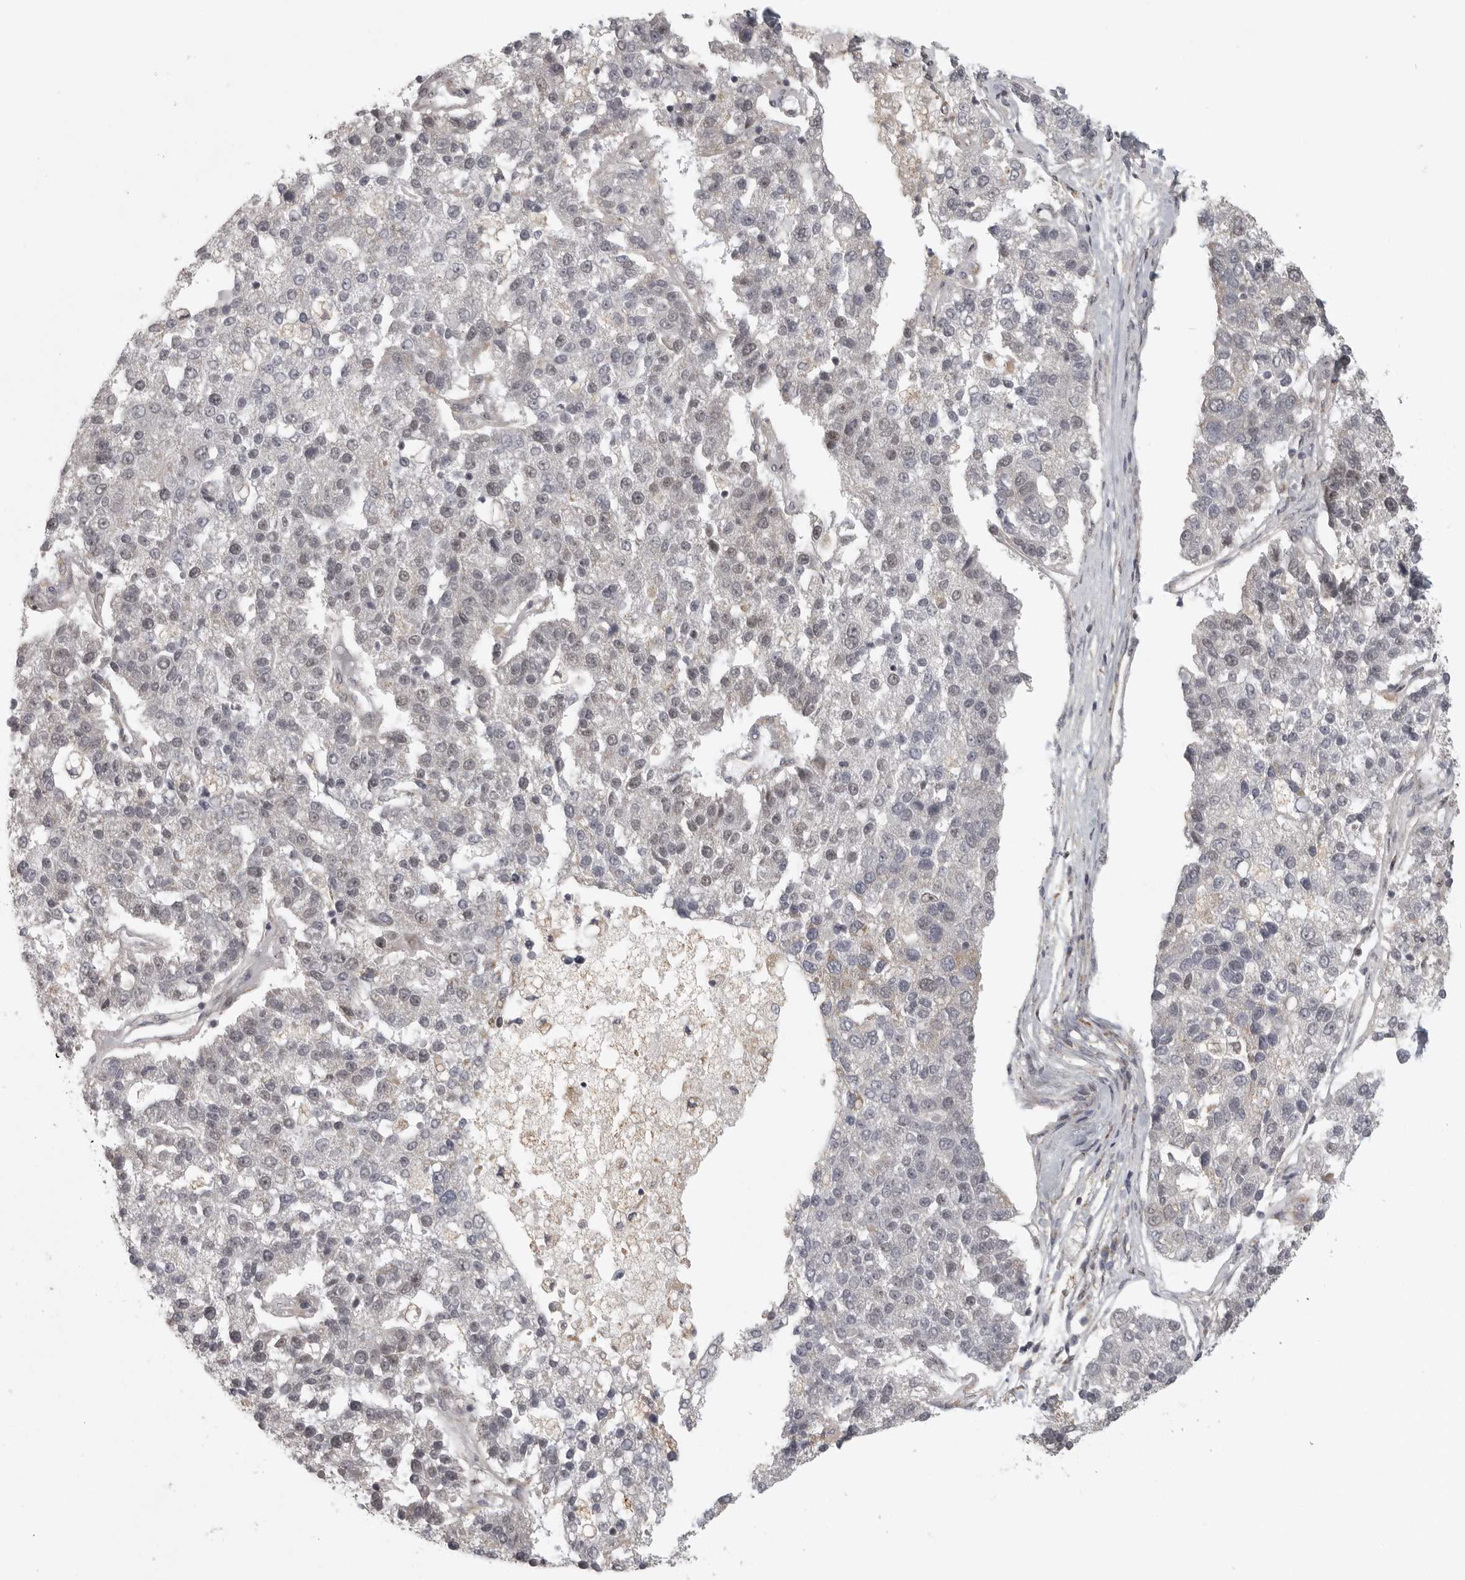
{"staining": {"intensity": "negative", "quantity": "none", "location": "none"}, "tissue": "pancreatic cancer", "cell_type": "Tumor cells", "image_type": "cancer", "snomed": [{"axis": "morphology", "description": "Adenocarcinoma, NOS"}, {"axis": "topography", "description": "Pancreas"}], "caption": "Human pancreatic adenocarcinoma stained for a protein using IHC displays no positivity in tumor cells.", "gene": "POLE2", "patient": {"sex": "female", "age": 61}}